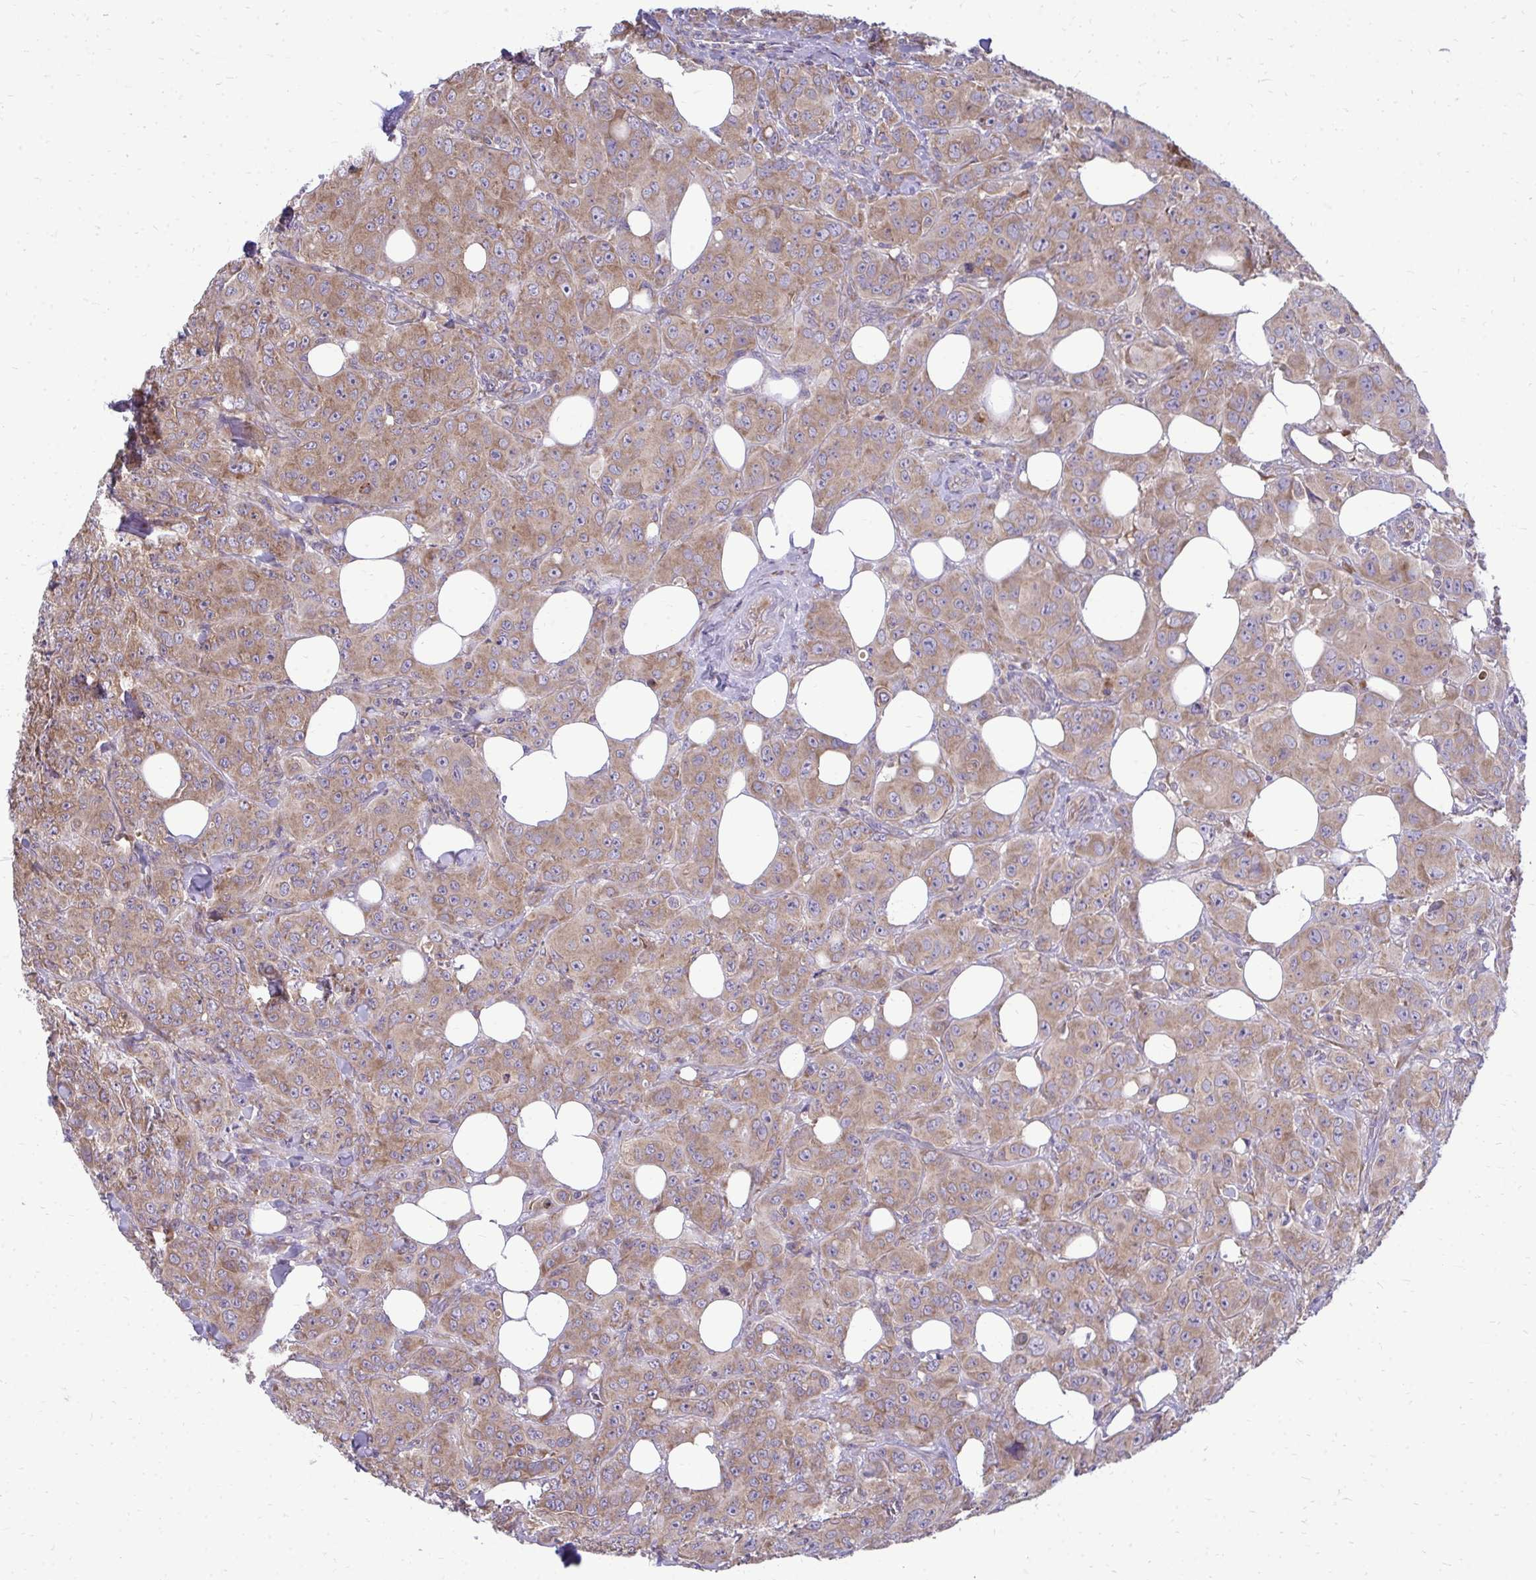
{"staining": {"intensity": "moderate", "quantity": ">75%", "location": "cytoplasmic/membranous"}, "tissue": "breast cancer", "cell_type": "Tumor cells", "image_type": "cancer", "snomed": [{"axis": "morphology", "description": "Normal tissue, NOS"}, {"axis": "morphology", "description": "Duct carcinoma"}, {"axis": "topography", "description": "Breast"}], "caption": "The histopathology image demonstrates staining of invasive ductal carcinoma (breast), revealing moderate cytoplasmic/membranous protein staining (brown color) within tumor cells. The staining is performed using DAB brown chromogen to label protein expression. The nuclei are counter-stained blue using hematoxylin.", "gene": "RPLP2", "patient": {"sex": "female", "age": 43}}